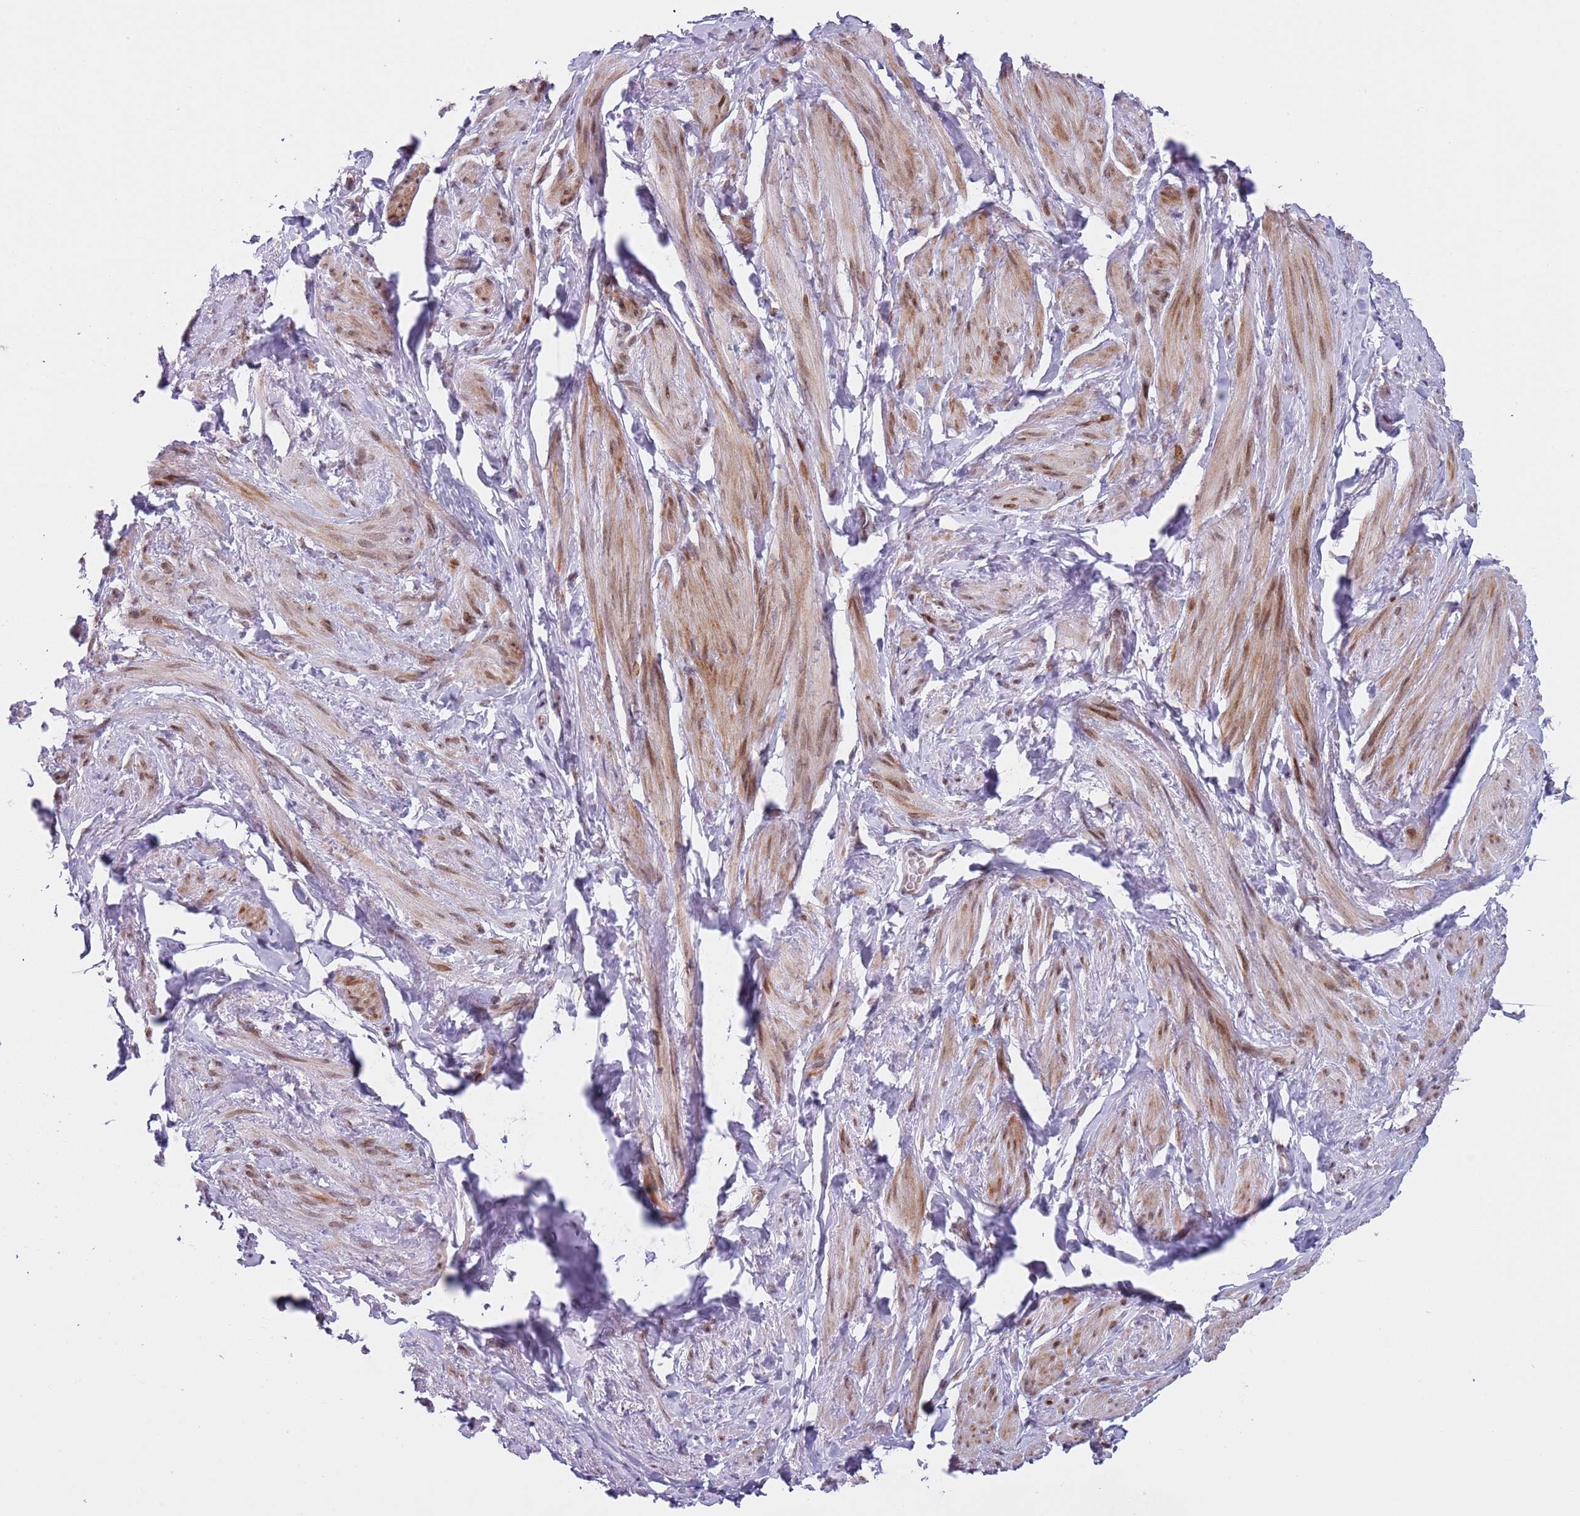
{"staining": {"intensity": "moderate", "quantity": "25%-75%", "location": "cytoplasmic/membranous,nuclear"}, "tissue": "smooth muscle", "cell_type": "Smooth muscle cells", "image_type": "normal", "snomed": [{"axis": "morphology", "description": "Normal tissue, NOS"}, {"axis": "topography", "description": "Smooth muscle"}, {"axis": "topography", "description": "Peripheral nerve tissue"}], "caption": "DAB (3,3'-diaminobenzidine) immunohistochemical staining of normal smooth muscle demonstrates moderate cytoplasmic/membranous,nuclear protein positivity in approximately 25%-75% of smooth muscle cells.", "gene": "SLC25A32", "patient": {"sex": "male", "age": 69}}